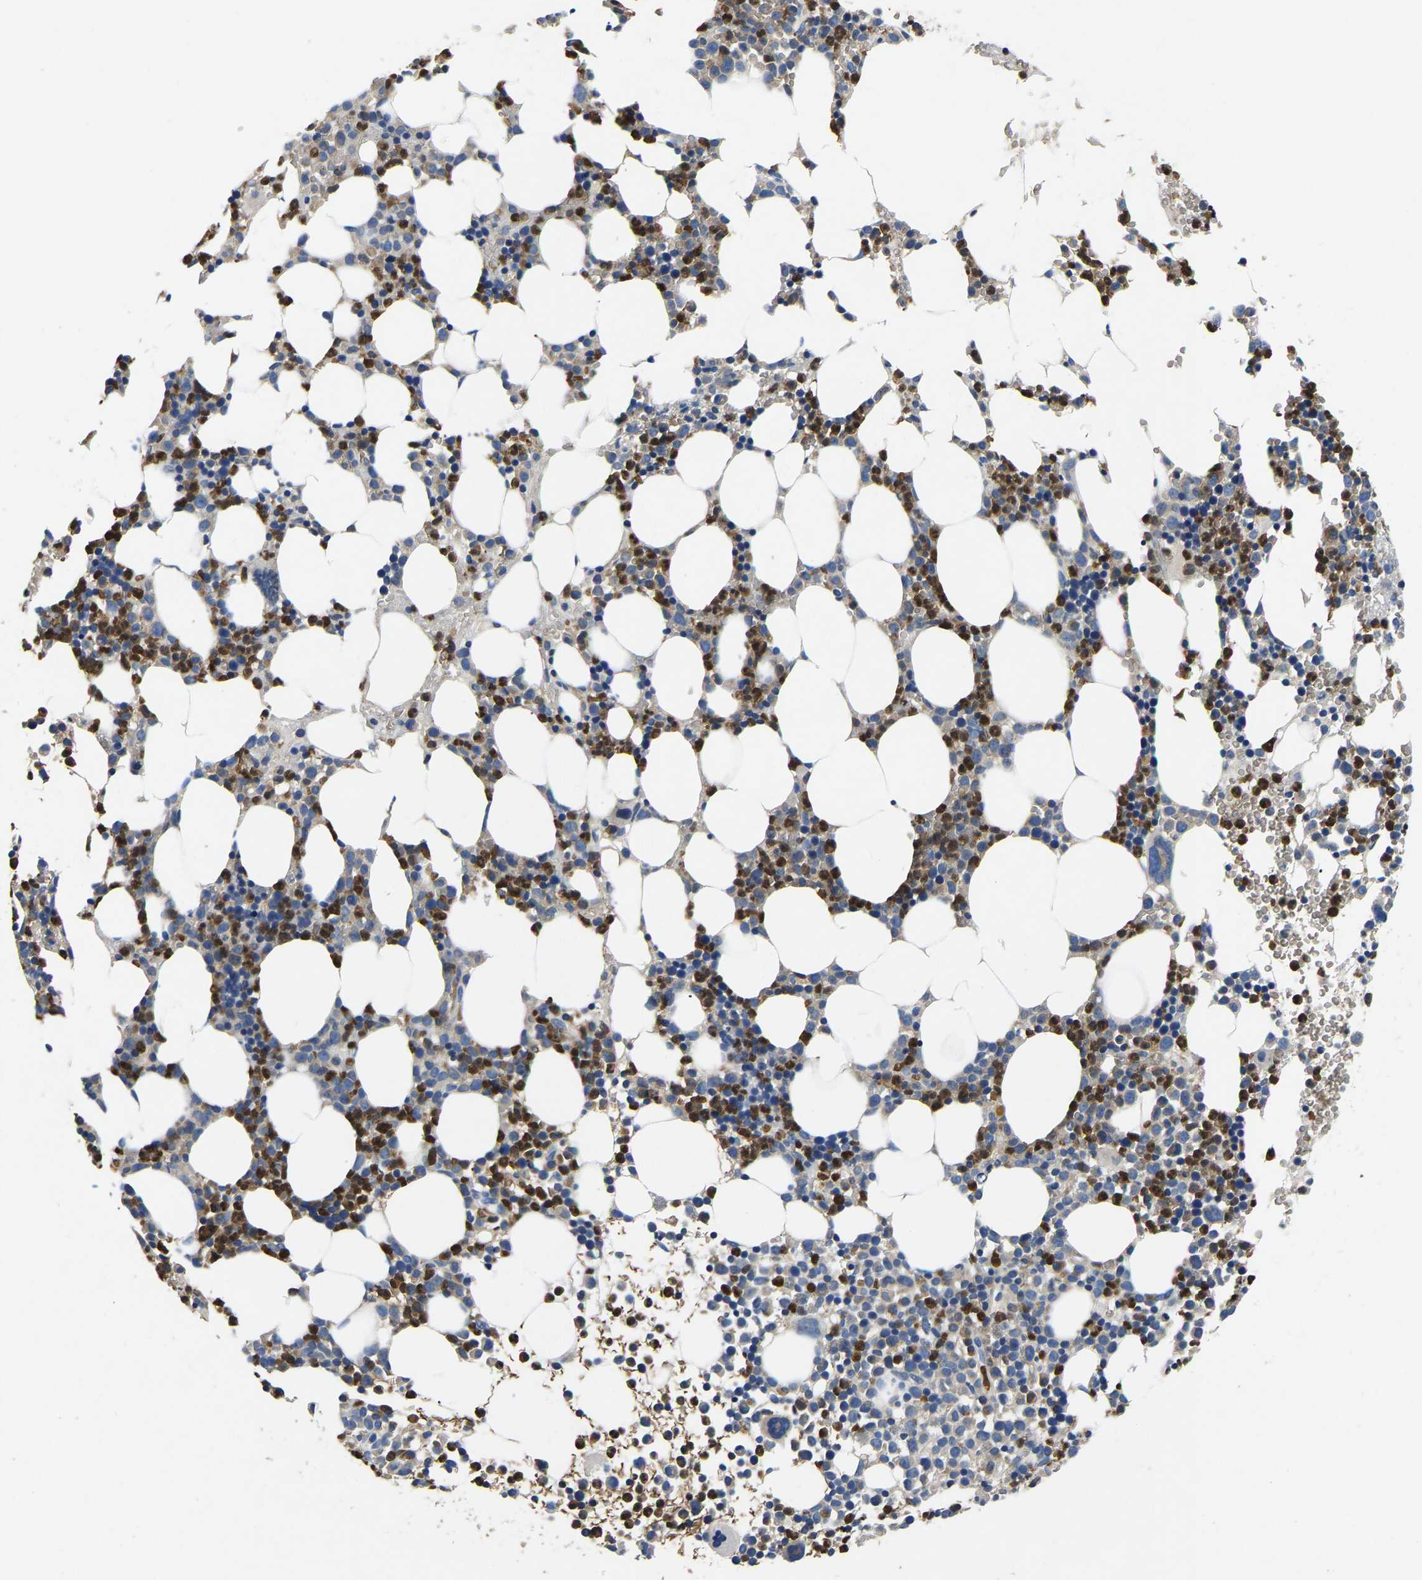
{"staining": {"intensity": "moderate", "quantity": "25%-75%", "location": "cytoplasmic/membranous"}, "tissue": "bone marrow", "cell_type": "Hematopoietic cells", "image_type": "normal", "snomed": [{"axis": "morphology", "description": "Normal tissue, NOS"}, {"axis": "morphology", "description": "Inflammation, NOS"}, {"axis": "topography", "description": "Bone marrow"}], "caption": "Immunohistochemistry (IHC) micrograph of unremarkable human bone marrow stained for a protein (brown), which reveals medium levels of moderate cytoplasmic/membranous positivity in about 25%-75% of hematopoietic cells.", "gene": "TOR1B", "patient": {"sex": "female", "age": 67}}